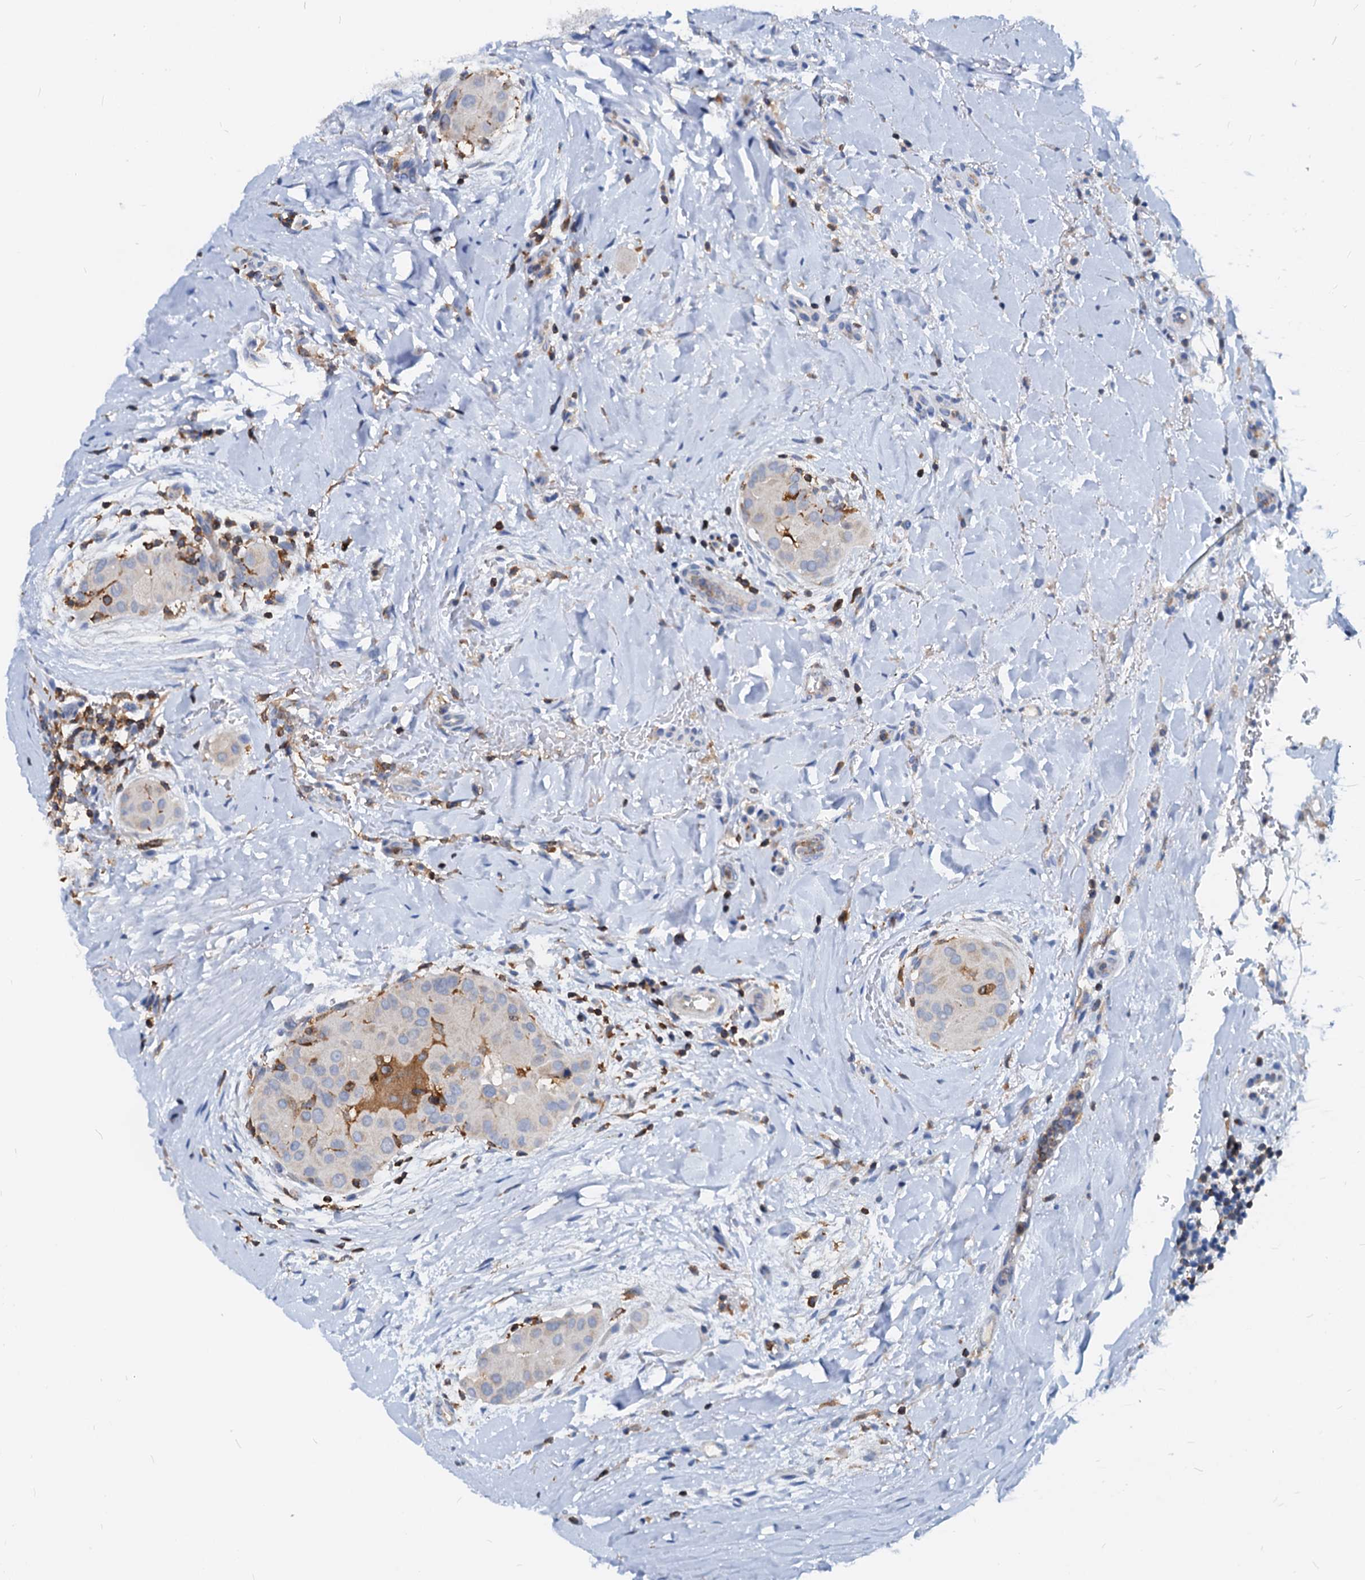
{"staining": {"intensity": "negative", "quantity": "none", "location": "none"}, "tissue": "thyroid cancer", "cell_type": "Tumor cells", "image_type": "cancer", "snomed": [{"axis": "morphology", "description": "Papillary adenocarcinoma, NOS"}, {"axis": "topography", "description": "Thyroid gland"}], "caption": "This is a histopathology image of IHC staining of papillary adenocarcinoma (thyroid), which shows no staining in tumor cells.", "gene": "LCP2", "patient": {"sex": "male", "age": 33}}